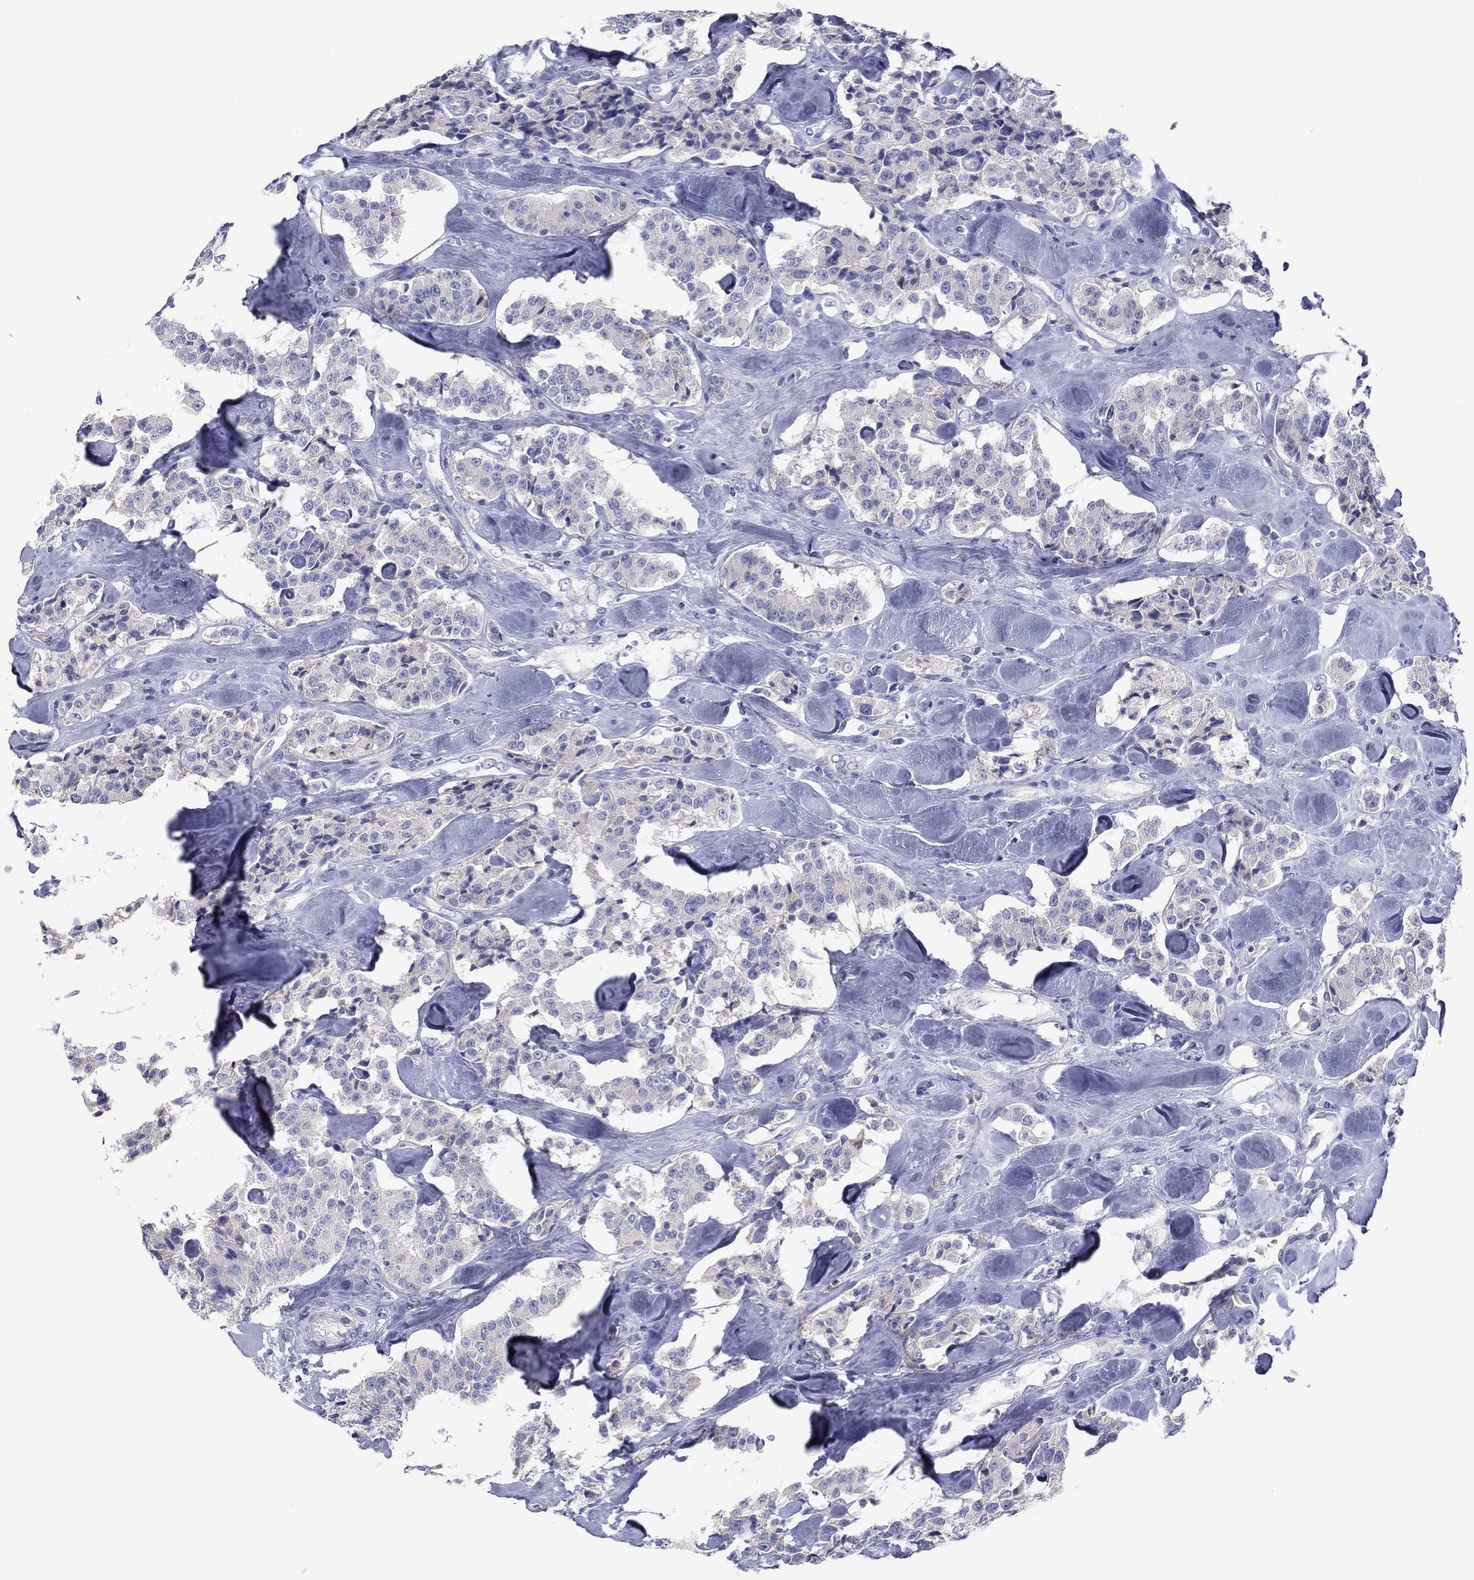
{"staining": {"intensity": "negative", "quantity": "none", "location": "none"}, "tissue": "carcinoid", "cell_type": "Tumor cells", "image_type": "cancer", "snomed": [{"axis": "morphology", "description": "Carcinoid, malignant, NOS"}, {"axis": "topography", "description": "Pancreas"}], "caption": "Image shows no protein staining in tumor cells of malignant carcinoid tissue.", "gene": "GRK7", "patient": {"sex": "male", "age": 41}}